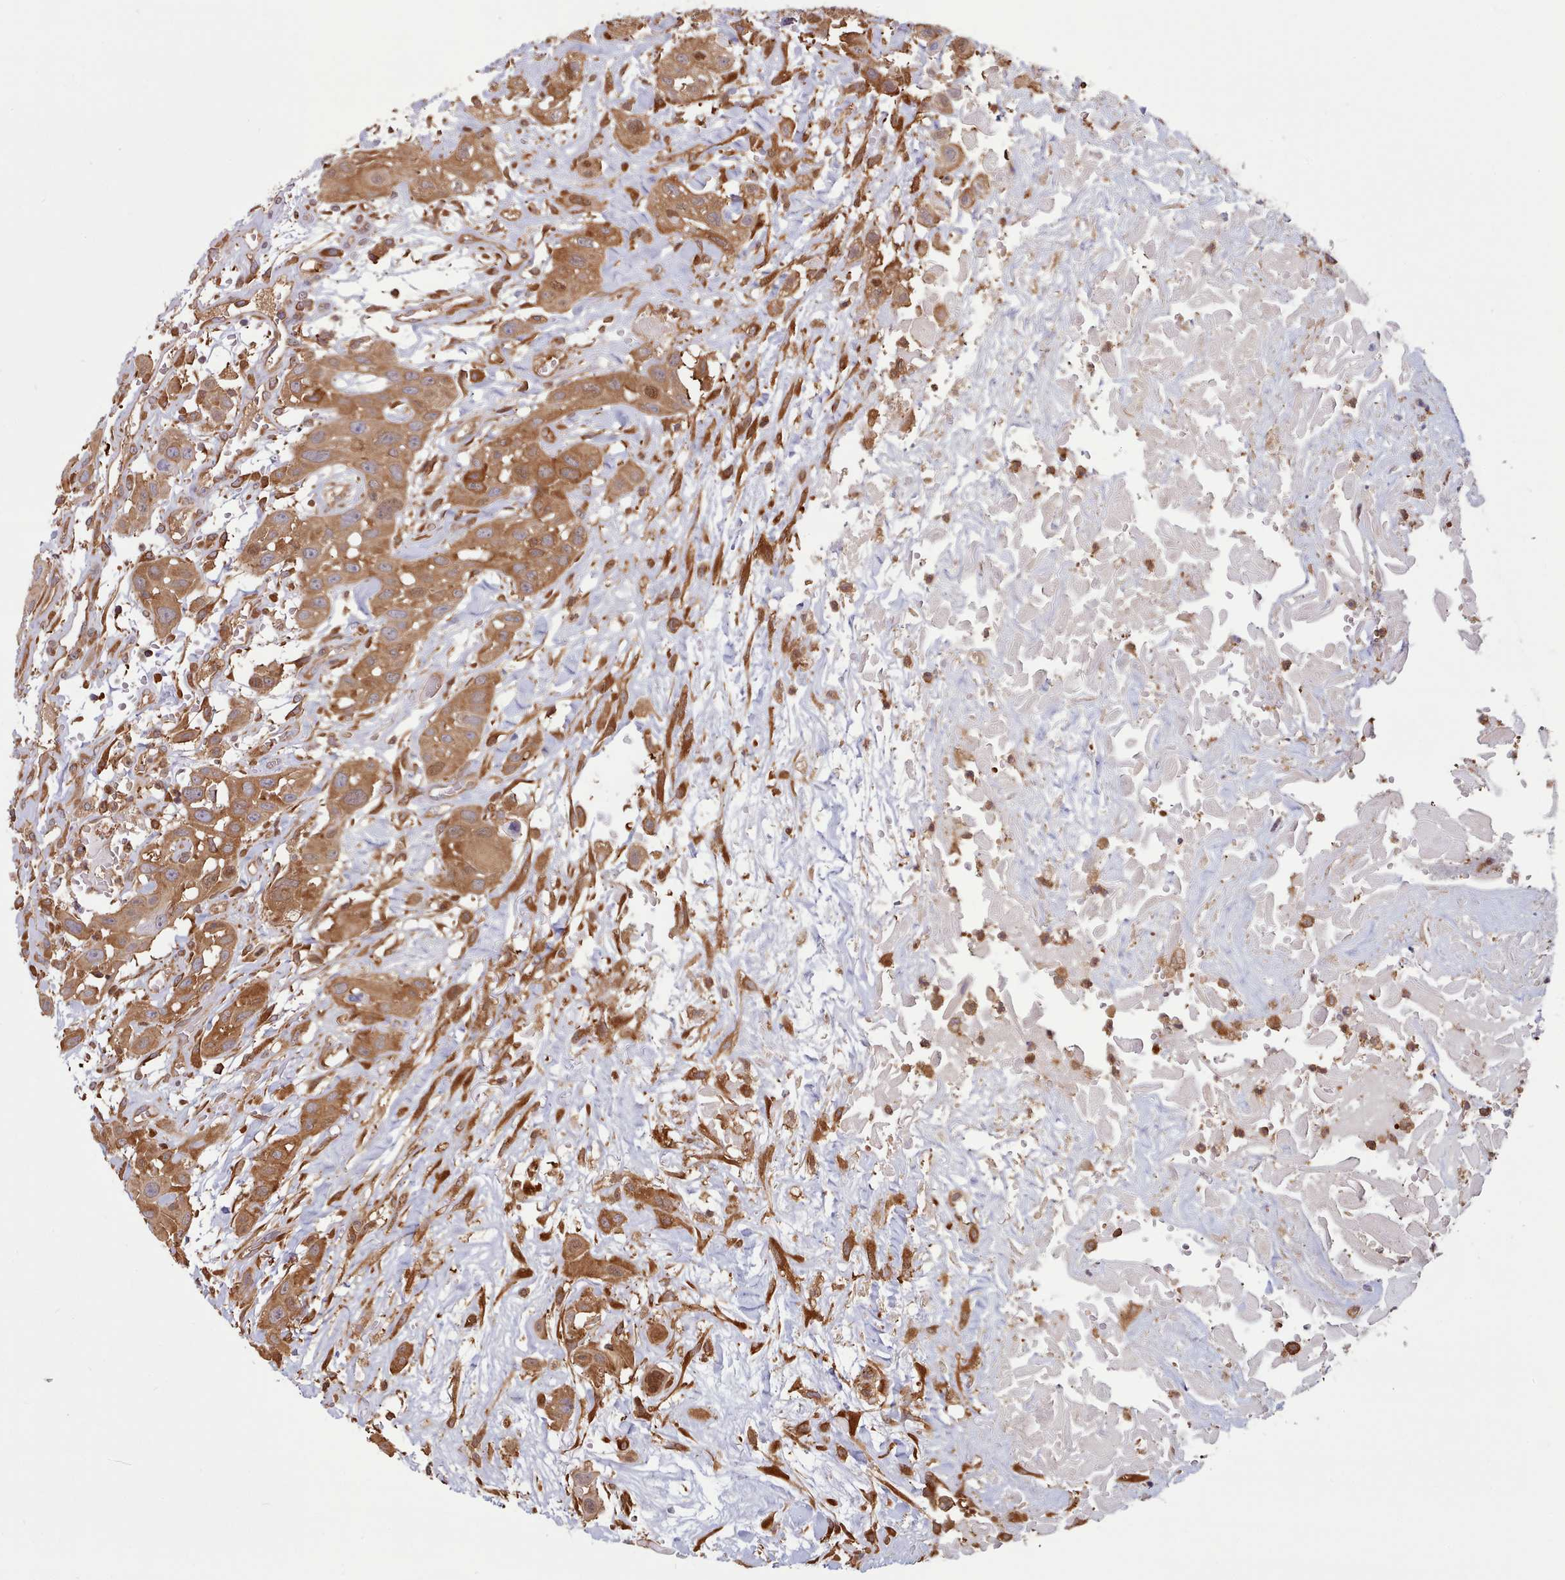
{"staining": {"intensity": "moderate", "quantity": ">75%", "location": "cytoplasmic/membranous"}, "tissue": "head and neck cancer", "cell_type": "Tumor cells", "image_type": "cancer", "snomed": [{"axis": "morphology", "description": "Squamous cell carcinoma, NOS"}, {"axis": "topography", "description": "Head-Neck"}], "caption": "Head and neck cancer (squamous cell carcinoma) stained for a protein shows moderate cytoplasmic/membranous positivity in tumor cells.", "gene": "SLC4A9", "patient": {"sex": "male", "age": 81}}